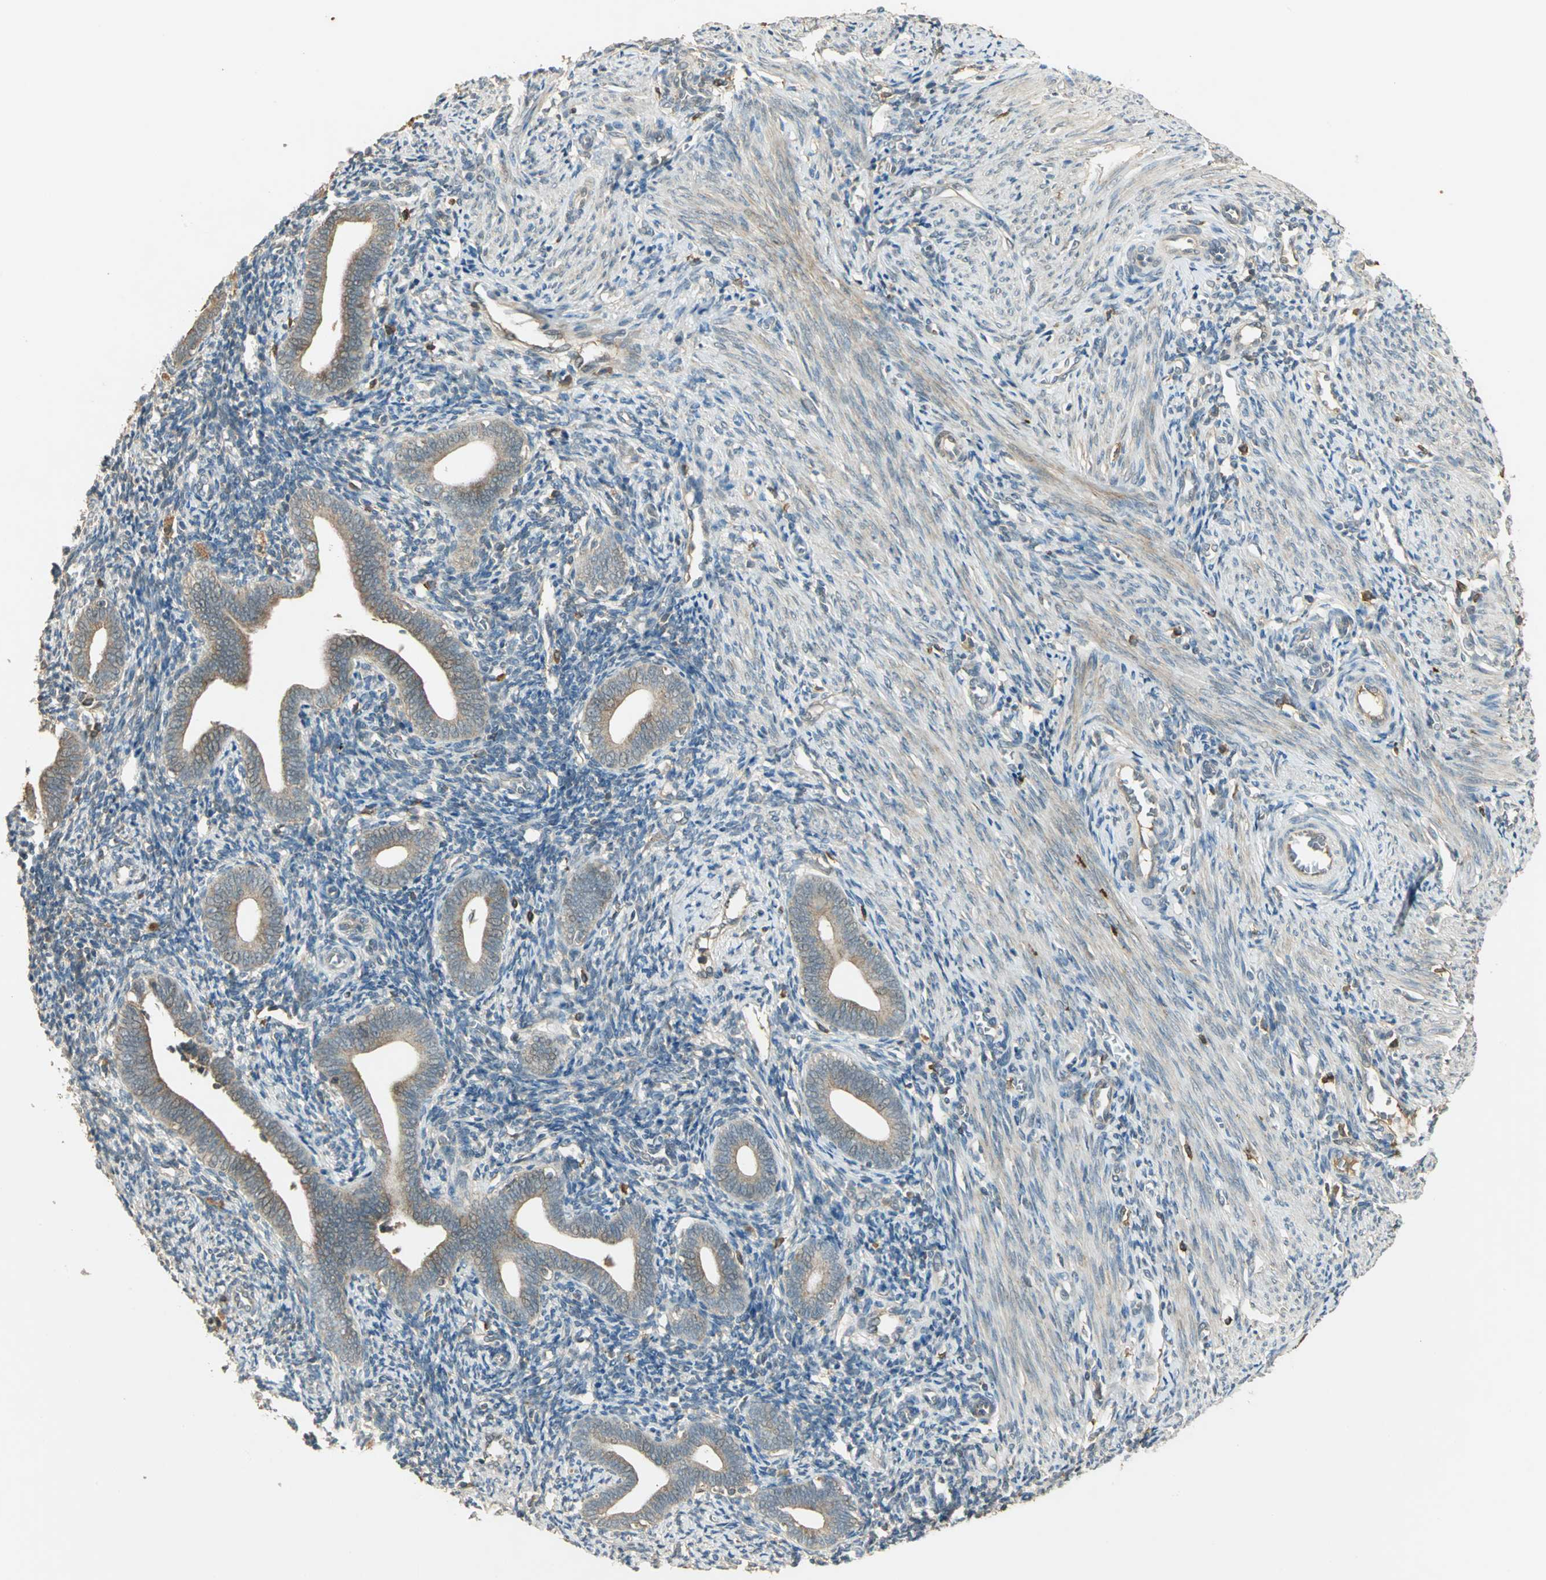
{"staining": {"intensity": "weak", "quantity": ">75%", "location": "cytoplasmic/membranous"}, "tissue": "endometrium", "cell_type": "Cells in endometrial stroma", "image_type": "normal", "snomed": [{"axis": "morphology", "description": "Normal tissue, NOS"}, {"axis": "topography", "description": "Uterus"}, {"axis": "topography", "description": "Endometrium"}], "caption": "Endometrium stained with a brown dye displays weak cytoplasmic/membranous positive positivity in approximately >75% of cells in endometrial stroma.", "gene": "KEAP1", "patient": {"sex": "female", "age": 33}}